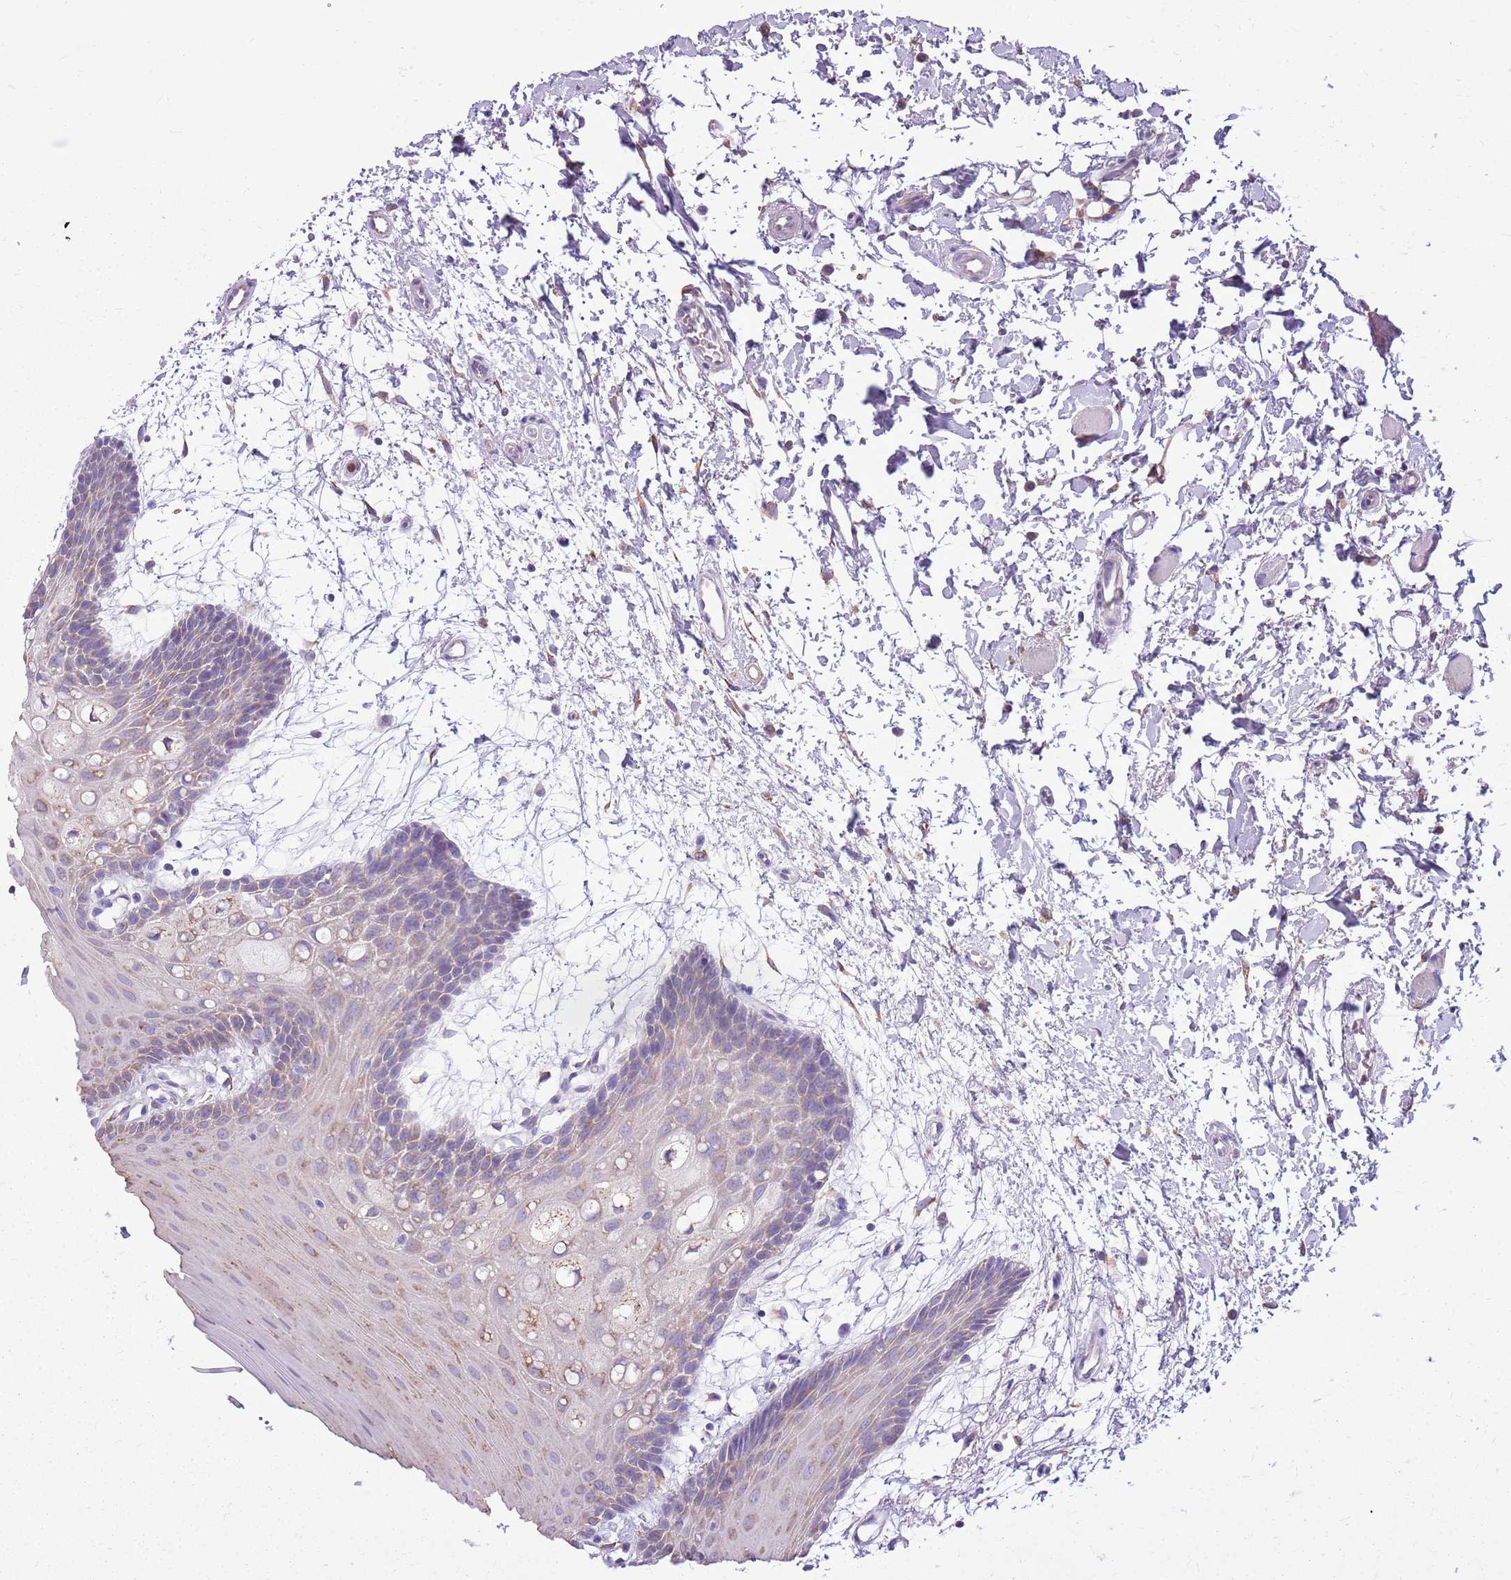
{"staining": {"intensity": "moderate", "quantity": "25%-75%", "location": "cytoplasmic/membranous"}, "tissue": "oral mucosa", "cell_type": "Squamous epithelial cells", "image_type": "normal", "snomed": [{"axis": "morphology", "description": "Normal tissue, NOS"}, {"axis": "topography", "description": "Skeletal muscle"}, {"axis": "topography", "description": "Oral tissue"}, {"axis": "topography", "description": "Salivary gland"}, {"axis": "topography", "description": "Peripheral nerve tissue"}], "caption": "Squamous epithelial cells demonstrate medium levels of moderate cytoplasmic/membranous positivity in approximately 25%-75% of cells in normal oral mucosa. Immunohistochemistry (ihc) stains the protein of interest in brown and the nuclei are stained blue.", "gene": "KCTD19", "patient": {"sex": "male", "age": 54}}